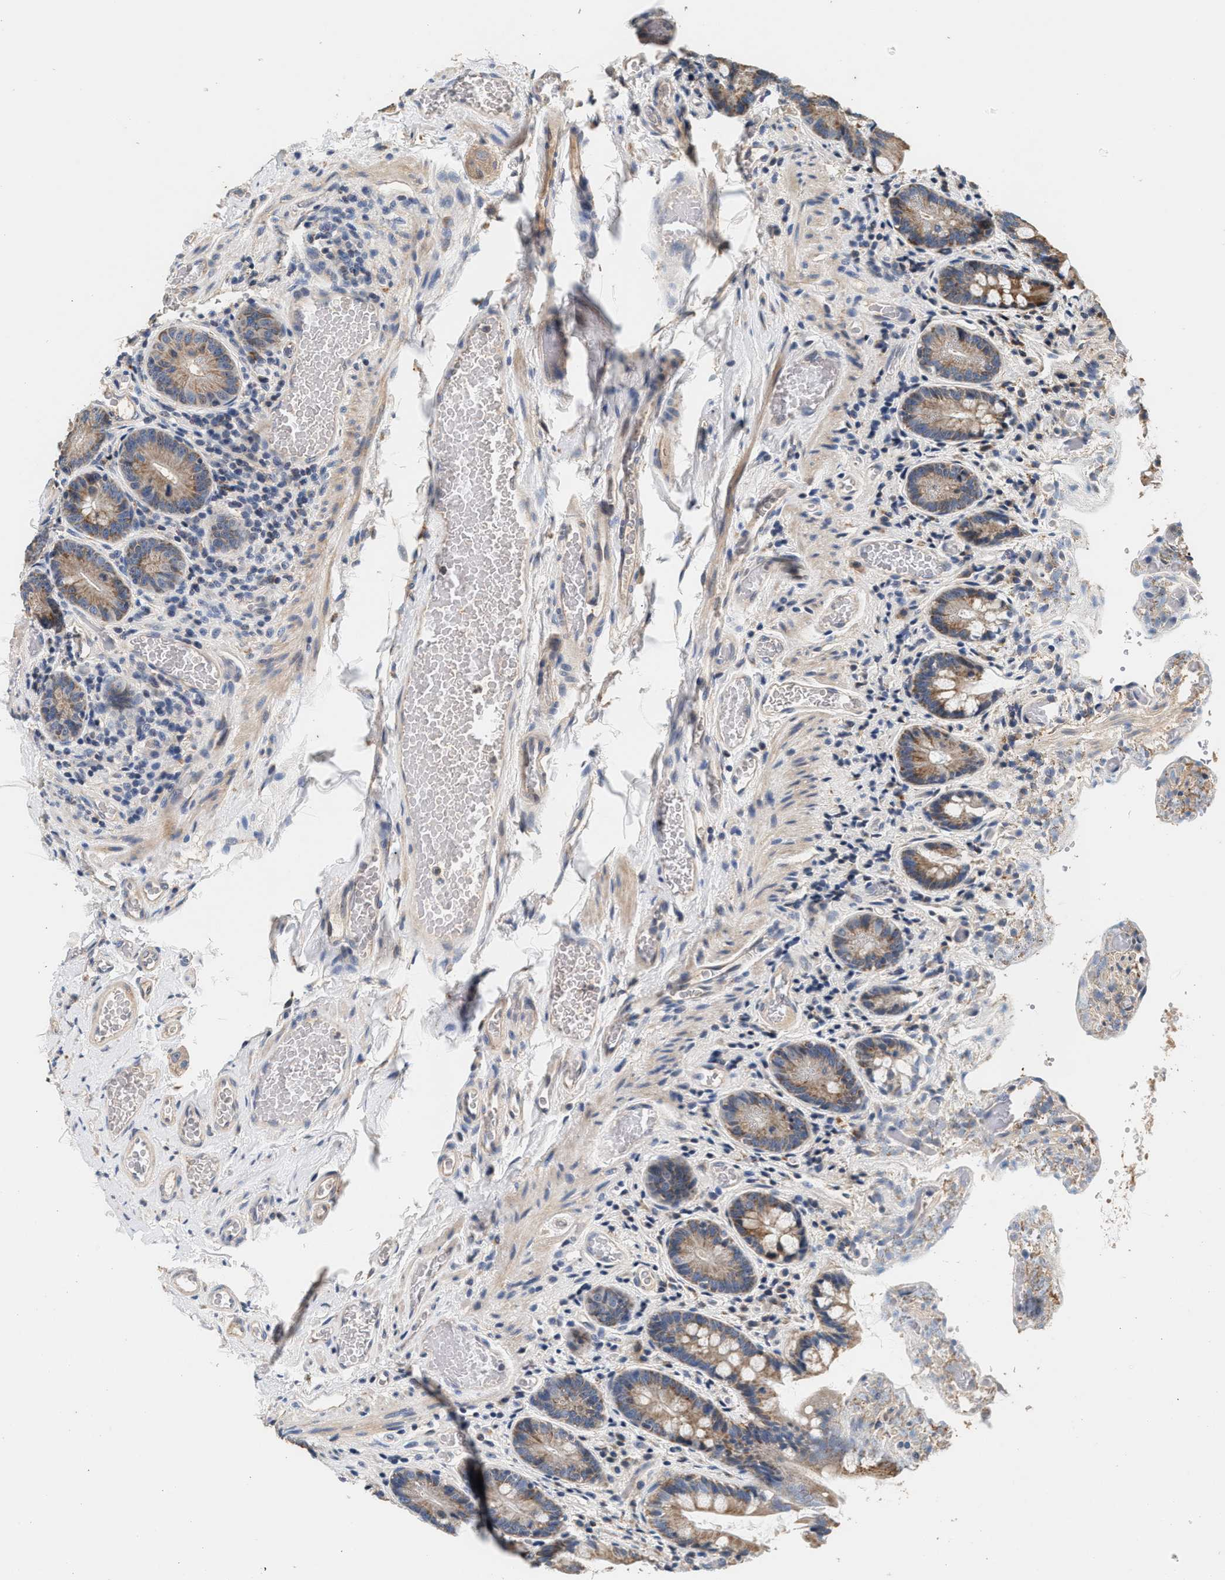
{"staining": {"intensity": "moderate", "quantity": "25%-75%", "location": "cytoplasmic/membranous"}, "tissue": "small intestine", "cell_type": "Glandular cells", "image_type": "normal", "snomed": [{"axis": "morphology", "description": "Normal tissue, NOS"}, {"axis": "topography", "description": "Small intestine"}], "caption": "Protein expression analysis of unremarkable small intestine displays moderate cytoplasmic/membranous positivity in approximately 25%-75% of glandular cells.", "gene": "PTGR3", "patient": {"sex": "female", "age": 56}}